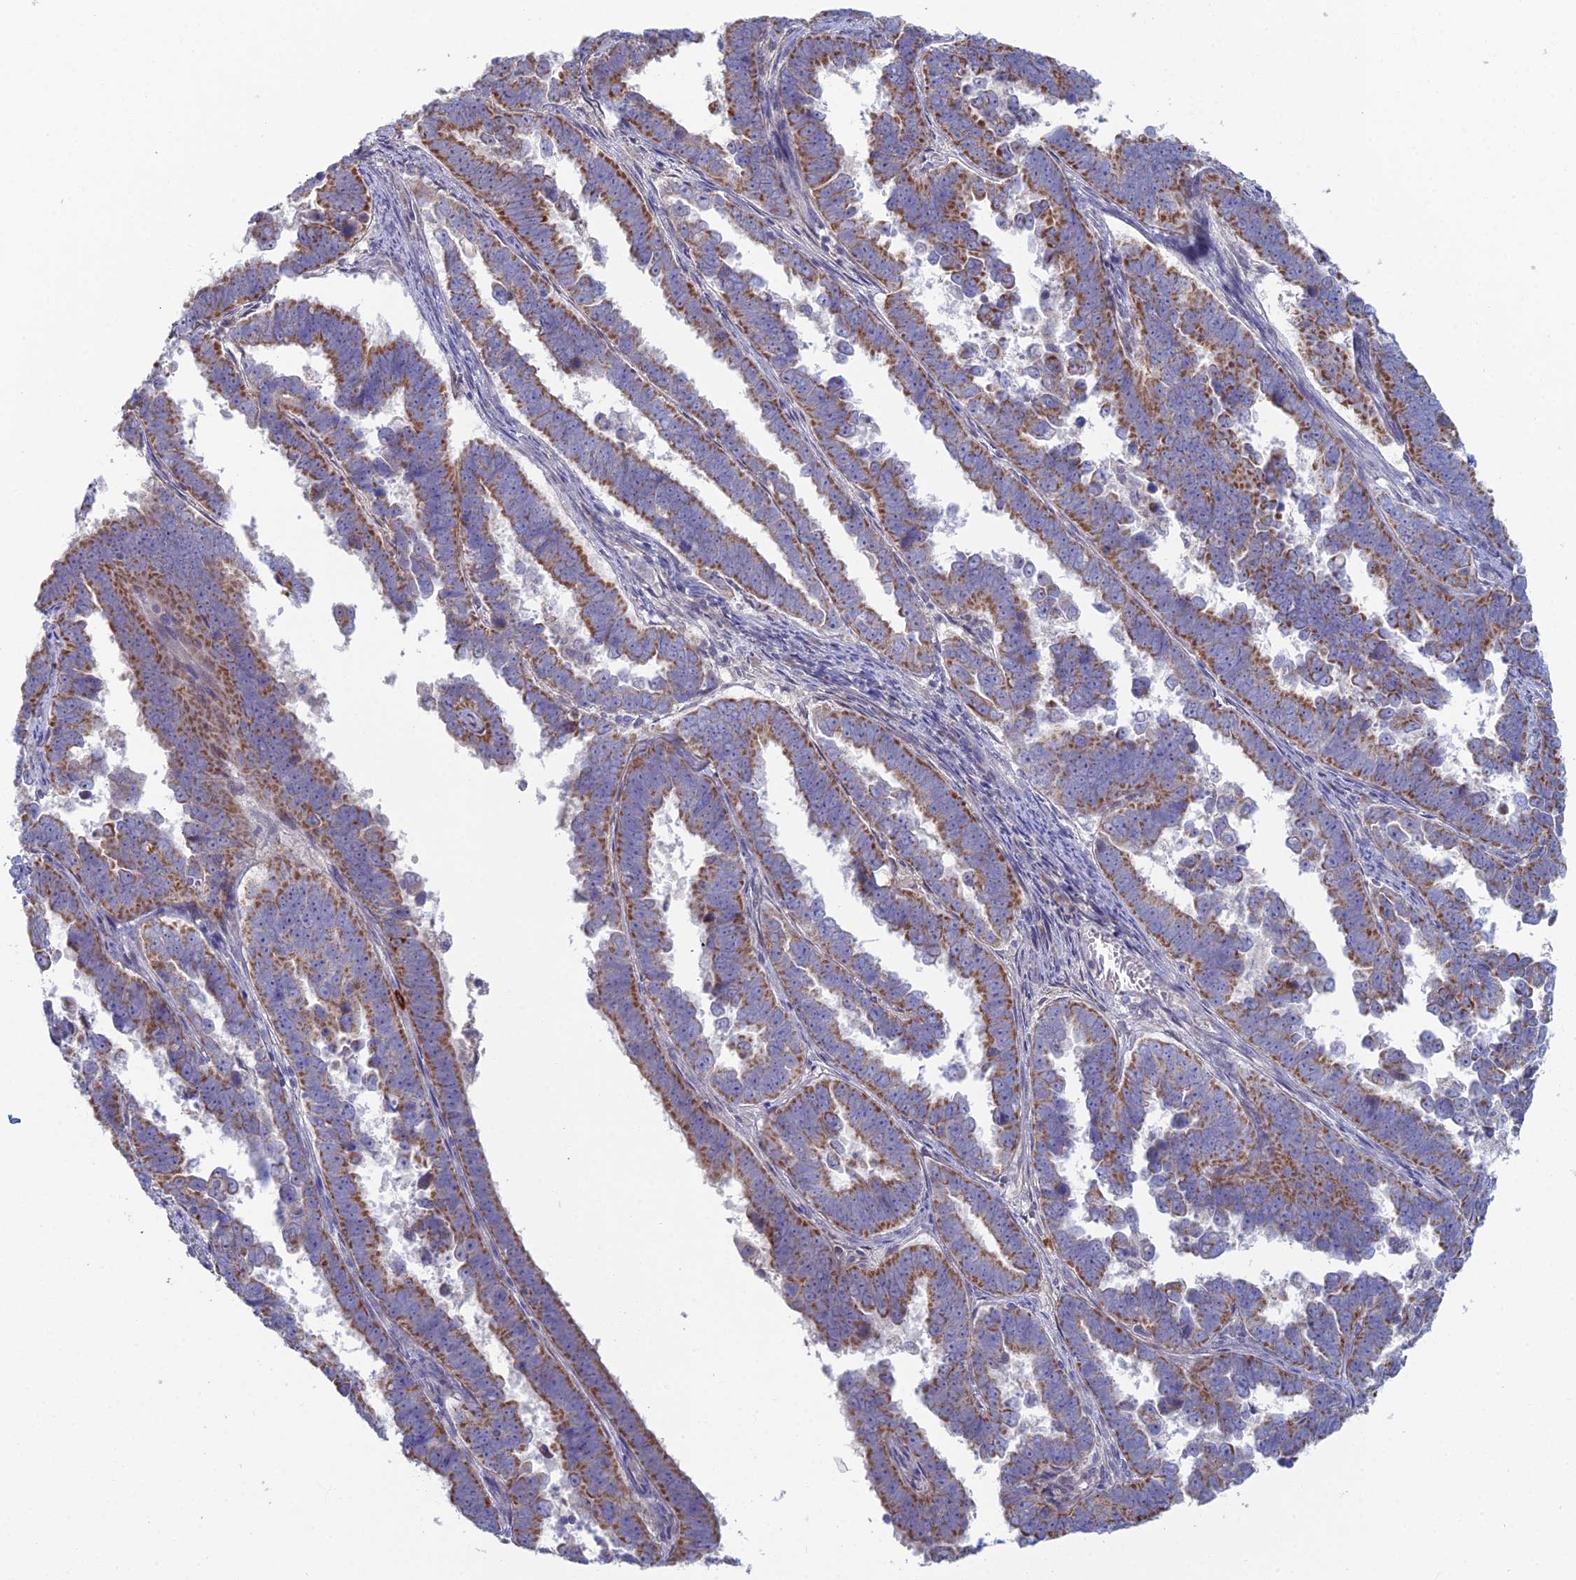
{"staining": {"intensity": "strong", "quantity": ">75%", "location": "cytoplasmic/membranous"}, "tissue": "endometrial cancer", "cell_type": "Tumor cells", "image_type": "cancer", "snomed": [{"axis": "morphology", "description": "Adenocarcinoma, NOS"}, {"axis": "topography", "description": "Endometrium"}], "caption": "A micrograph showing strong cytoplasmic/membranous expression in about >75% of tumor cells in adenocarcinoma (endometrial), as visualized by brown immunohistochemical staining.", "gene": "ARL16", "patient": {"sex": "female", "age": 75}}